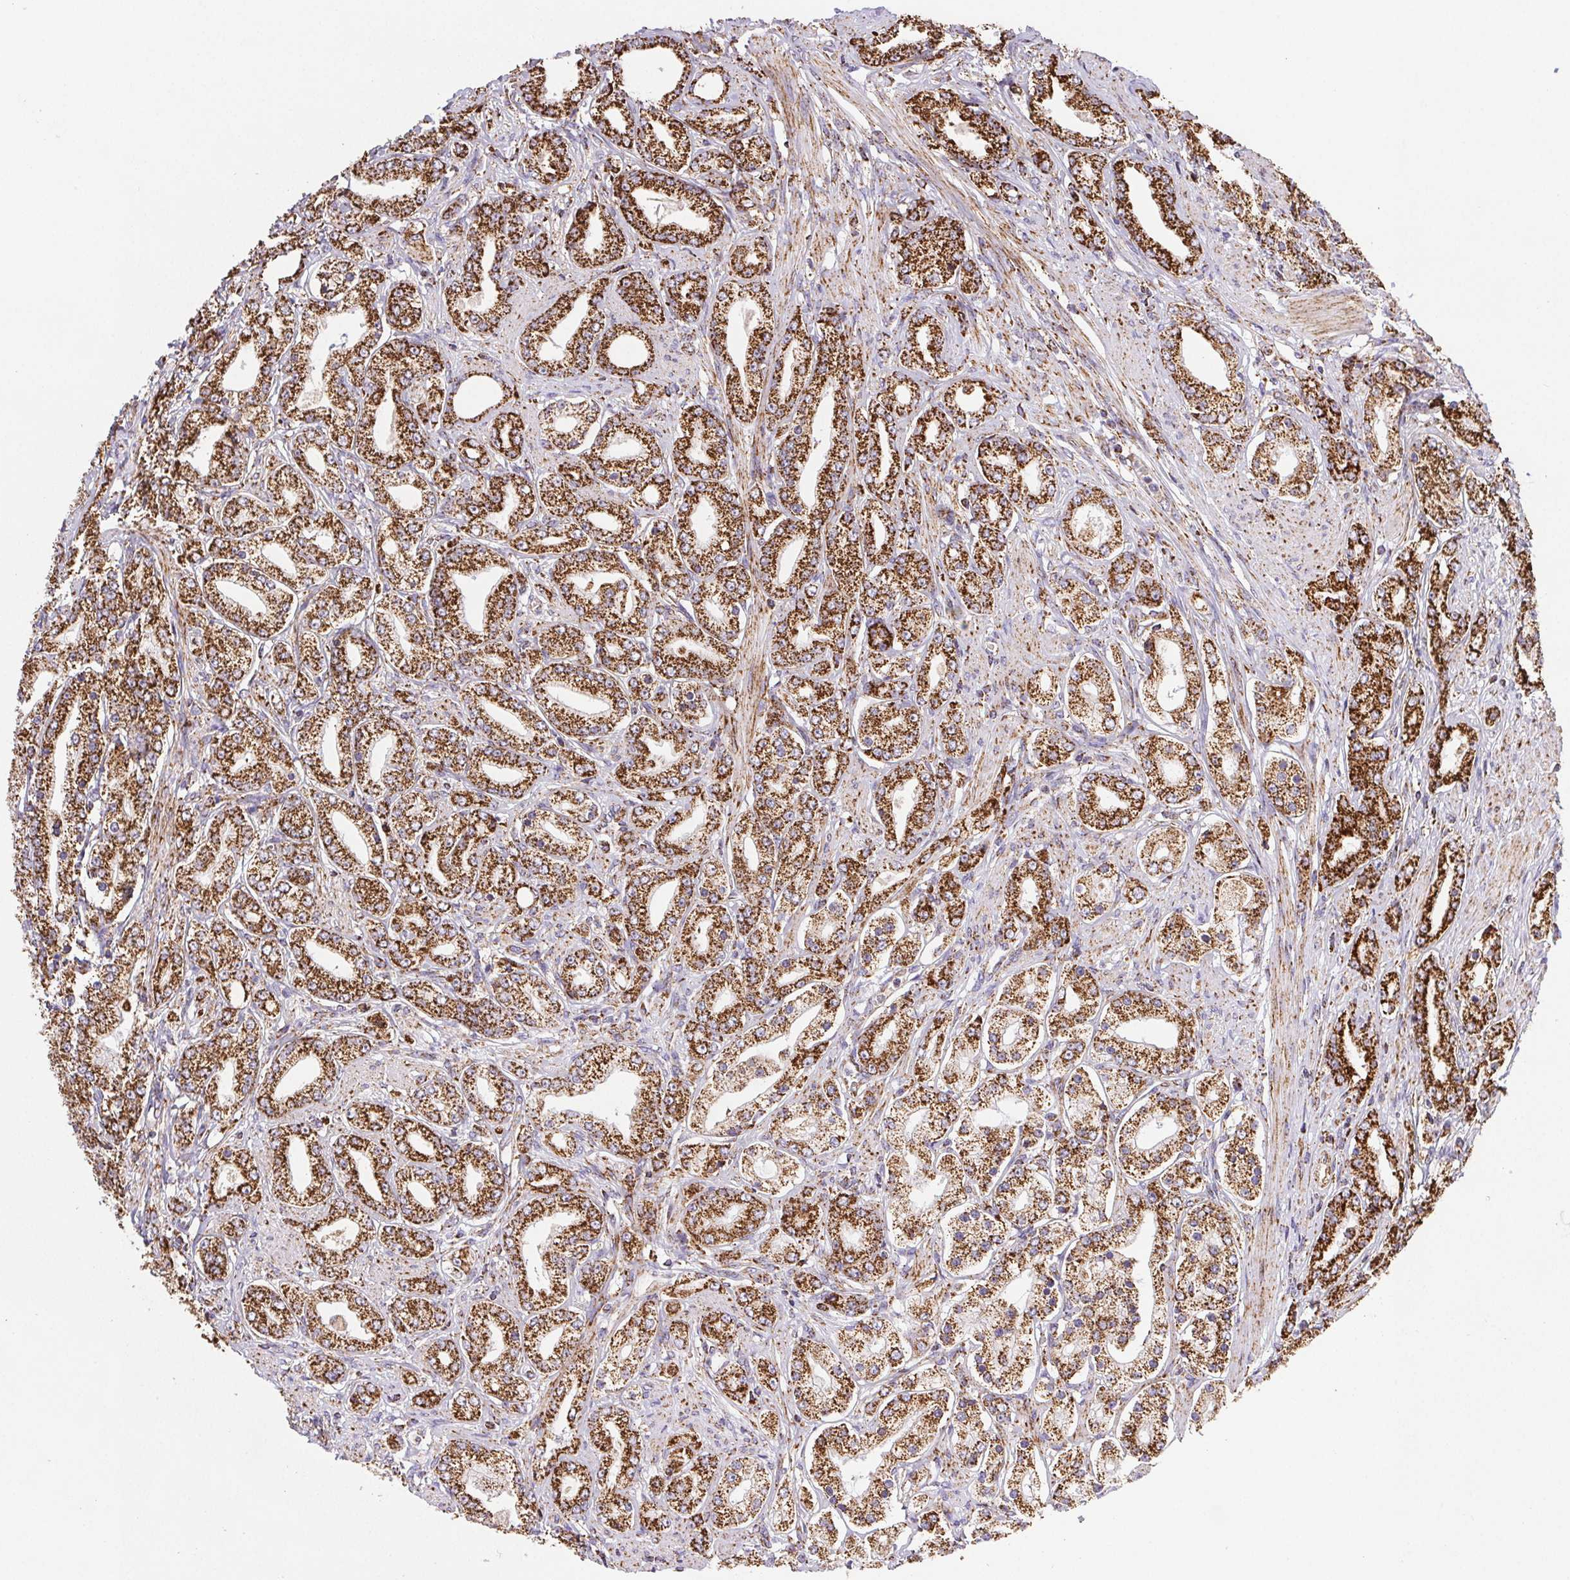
{"staining": {"intensity": "strong", "quantity": ">75%", "location": "cytoplasmic/membranous"}, "tissue": "prostate cancer", "cell_type": "Tumor cells", "image_type": "cancer", "snomed": [{"axis": "morphology", "description": "Adenocarcinoma, High grade"}, {"axis": "topography", "description": "Prostate"}], "caption": "Human prostate cancer stained with a protein marker demonstrates strong staining in tumor cells.", "gene": "NIPSNAP2", "patient": {"sex": "male", "age": 67}}